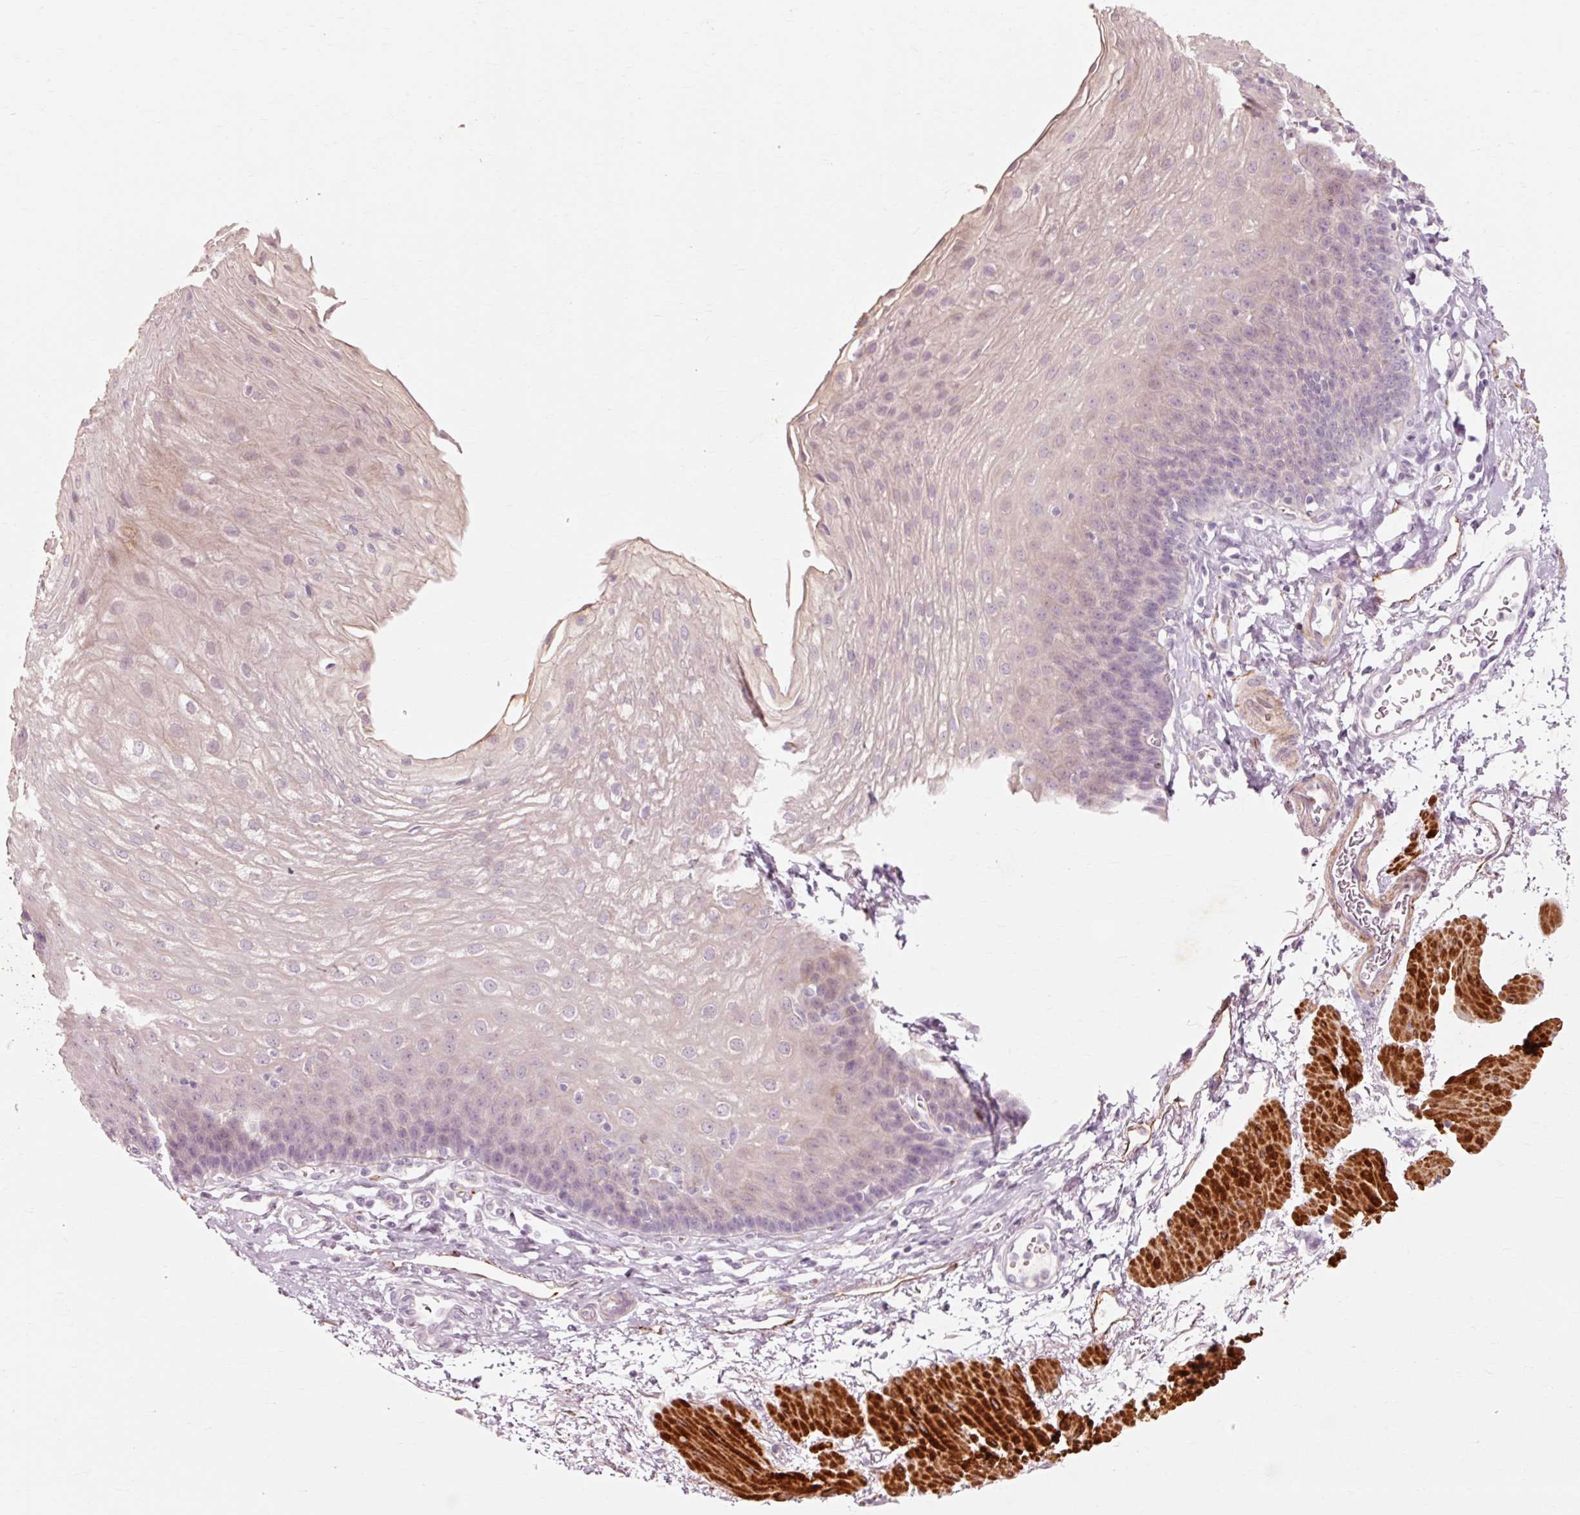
{"staining": {"intensity": "negative", "quantity": "none", "location": "none"}, "tissue": "esophagus", "cell_type": "Squamous epithelial cells", "image_type": "normal", "snomed": [{"axis": "morphology", "description": "Normal tissue, NOS"}, {"axis": "topography", "description": "Esophagus"}], "caption": "The IHC image has no significant expression in squamous epithelial cells of esophagus.", "gene": "TRIM73", "patient": {"sex": "female", "age": 81}}